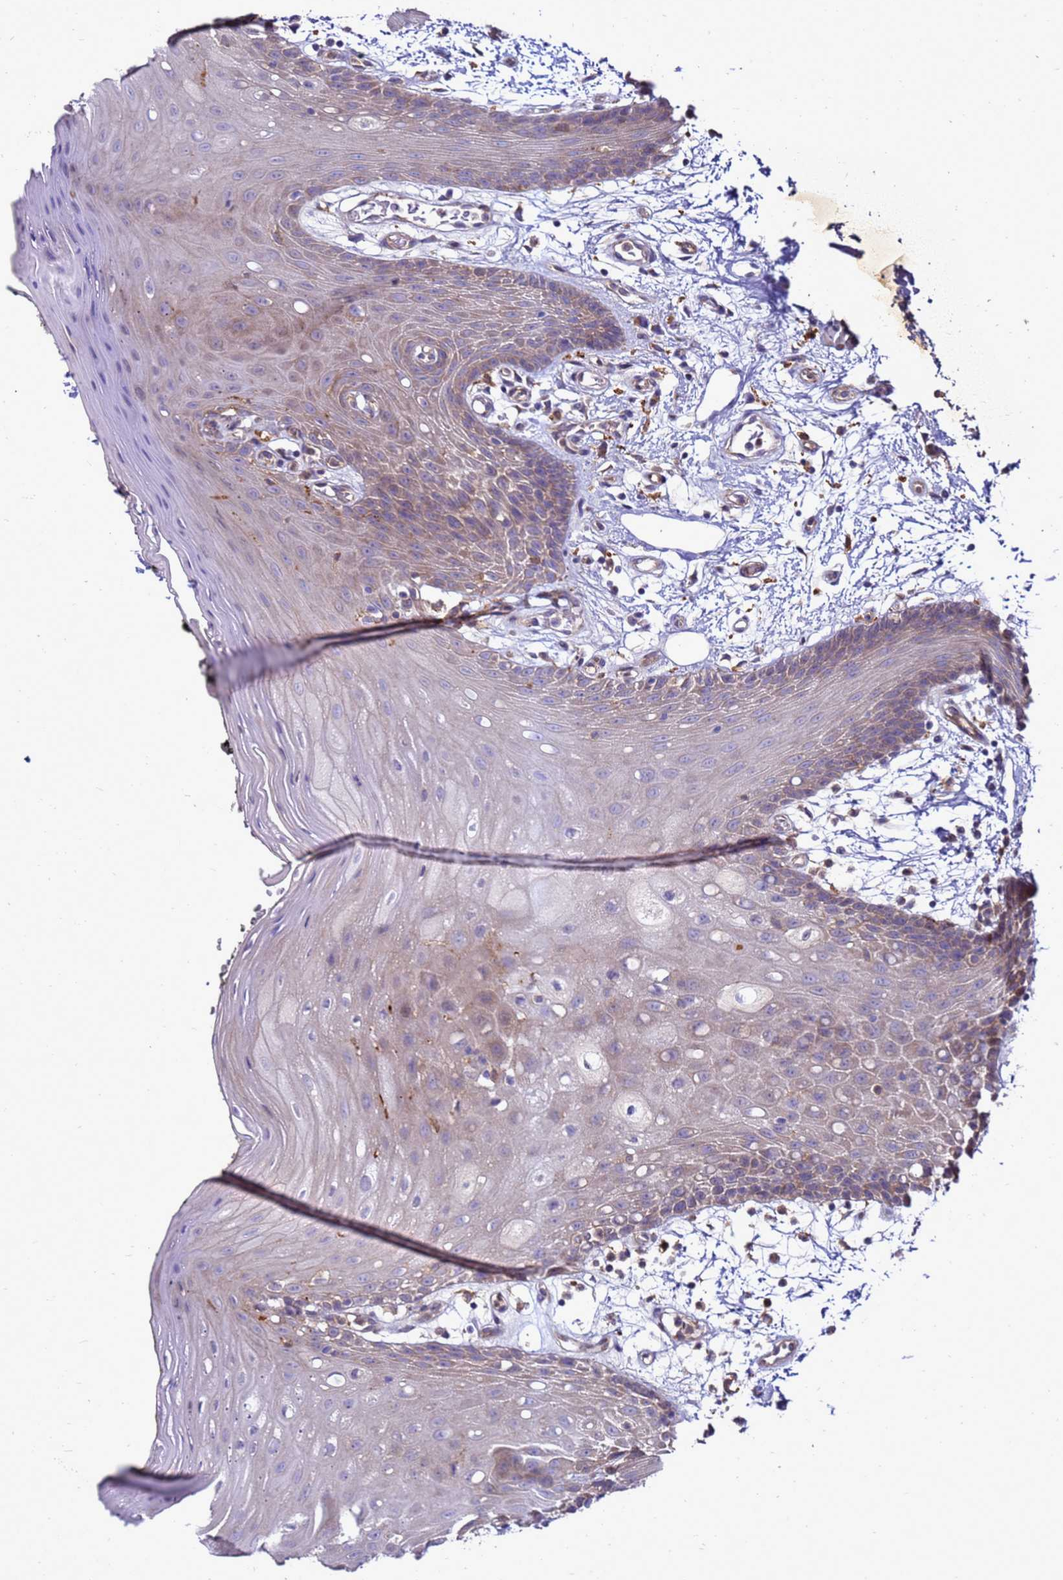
{"staining": {"intensity": "weak", "quantity": "25%-75%", "location": "cytoplasmic/membranous"}, "tissue": "oral mucosa", "cell_type": "Squamous epithelial cells", "image_type": "normal", "snomed": [{"axis": "morphology", "description": "Normal tissue, NOS"}, {"axis": "topography", "description": "Oral tissue"}, {"axis": "topography", "description": "Tounge, NOS"}], "caption": "This photomicrograph demonstrates immunohistochemistry (IHC) staining of unremarkable oral mucosa, with low weak cytoplasmic/membranous staining in about 25%-75% of squamous epithelial cells.", "gene": "RNF215", "patient": {"sex": "female", "age": 59}}